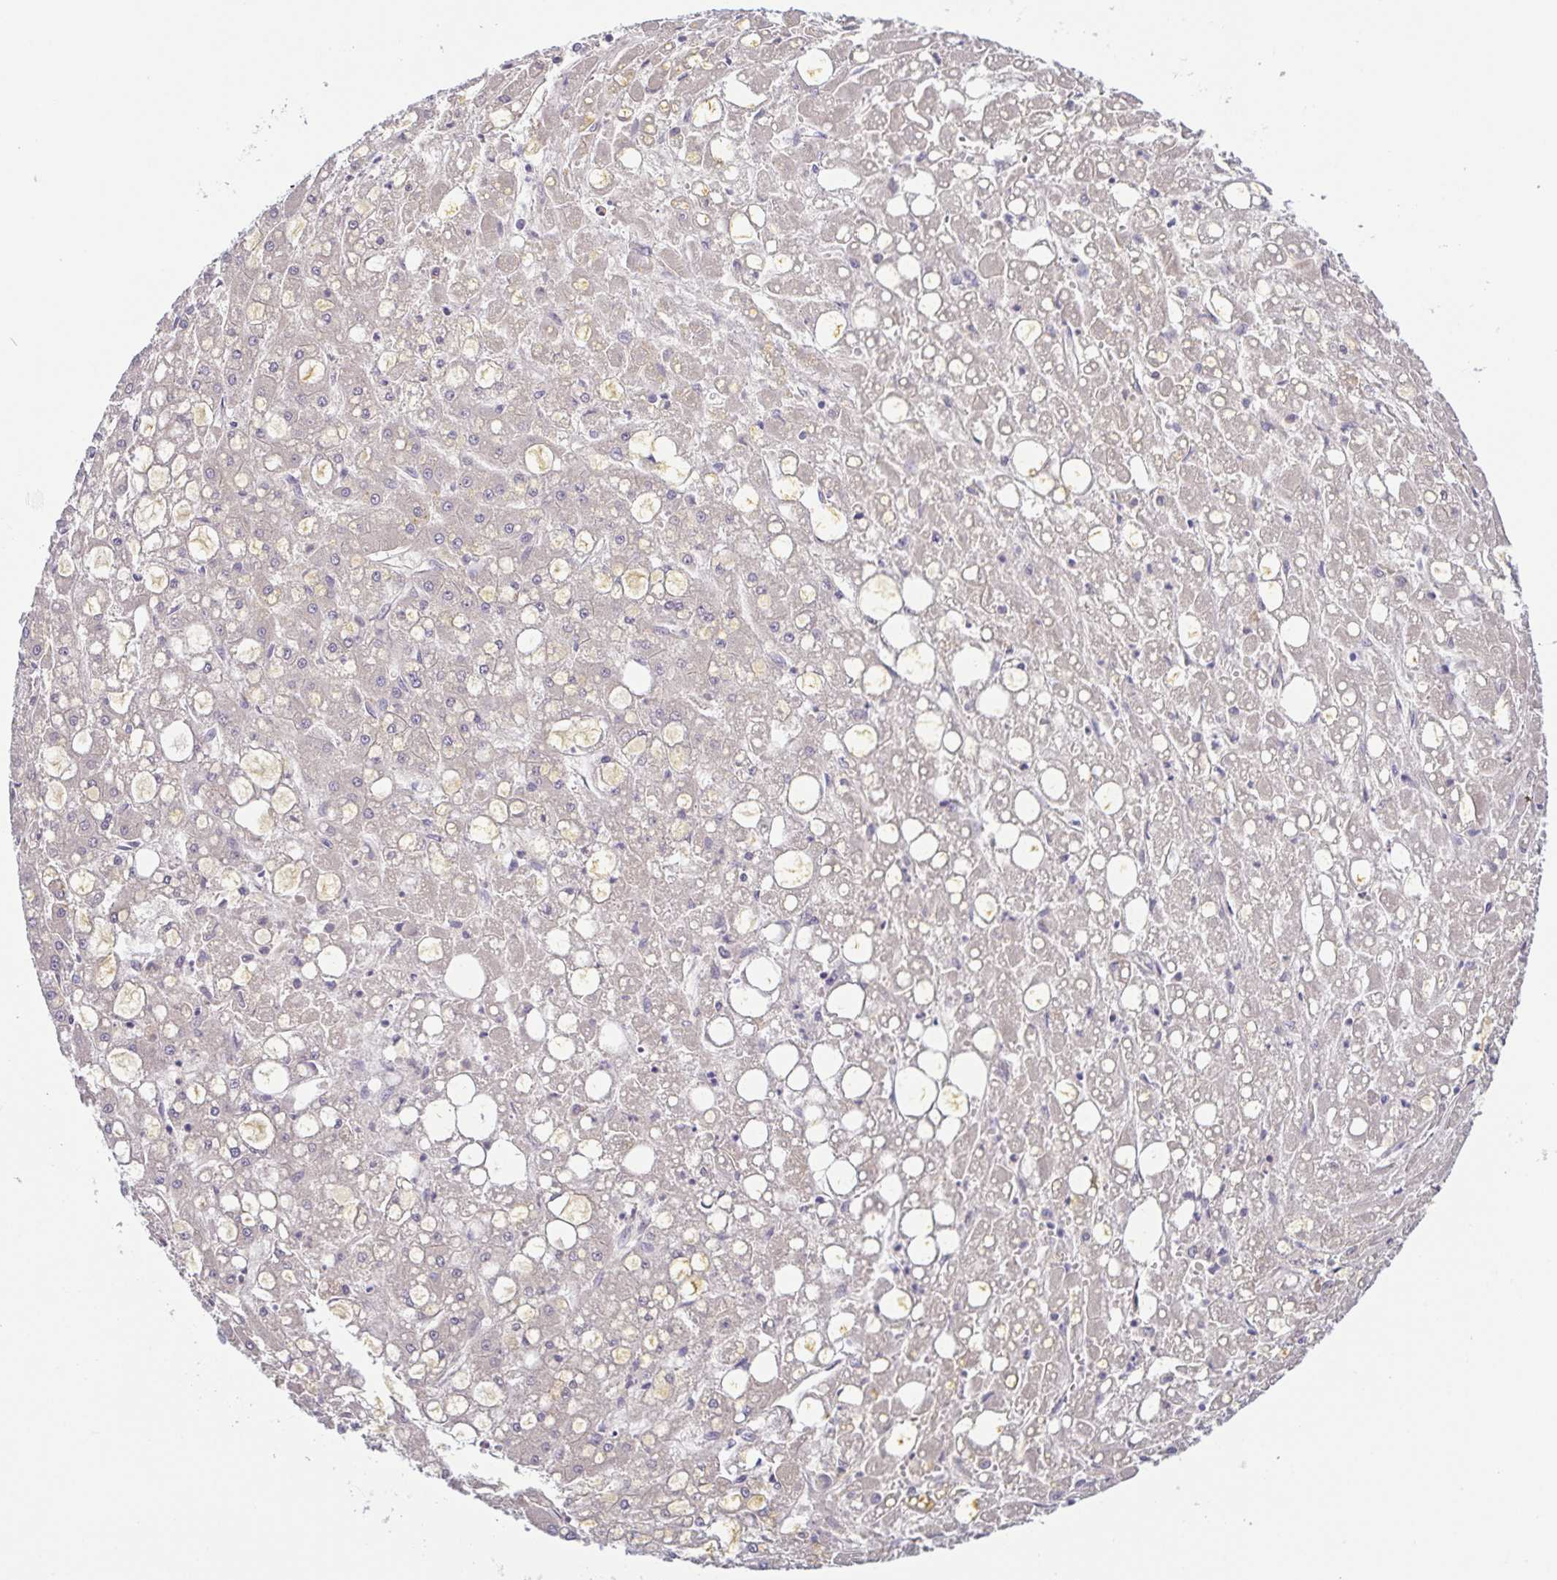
{"staining": {"intensity": "negative", "quantity": "none", "location": "none"}, "tissue": "liver cancer", "cell_type": "Tumor cells", "image_type": "cancer", "snomed": [{"axis": "morphology", "description": "Carcinoma, Hepatocellular, NOS"}, {"axis": "topography", "description": "Liver"}], "caption": "This is an immunohistochemistry micrograph of liver cancer. There is no positivity in tumor cells.", "gene": "A1BG", "patient": {"sex": "male", "age": 67}}